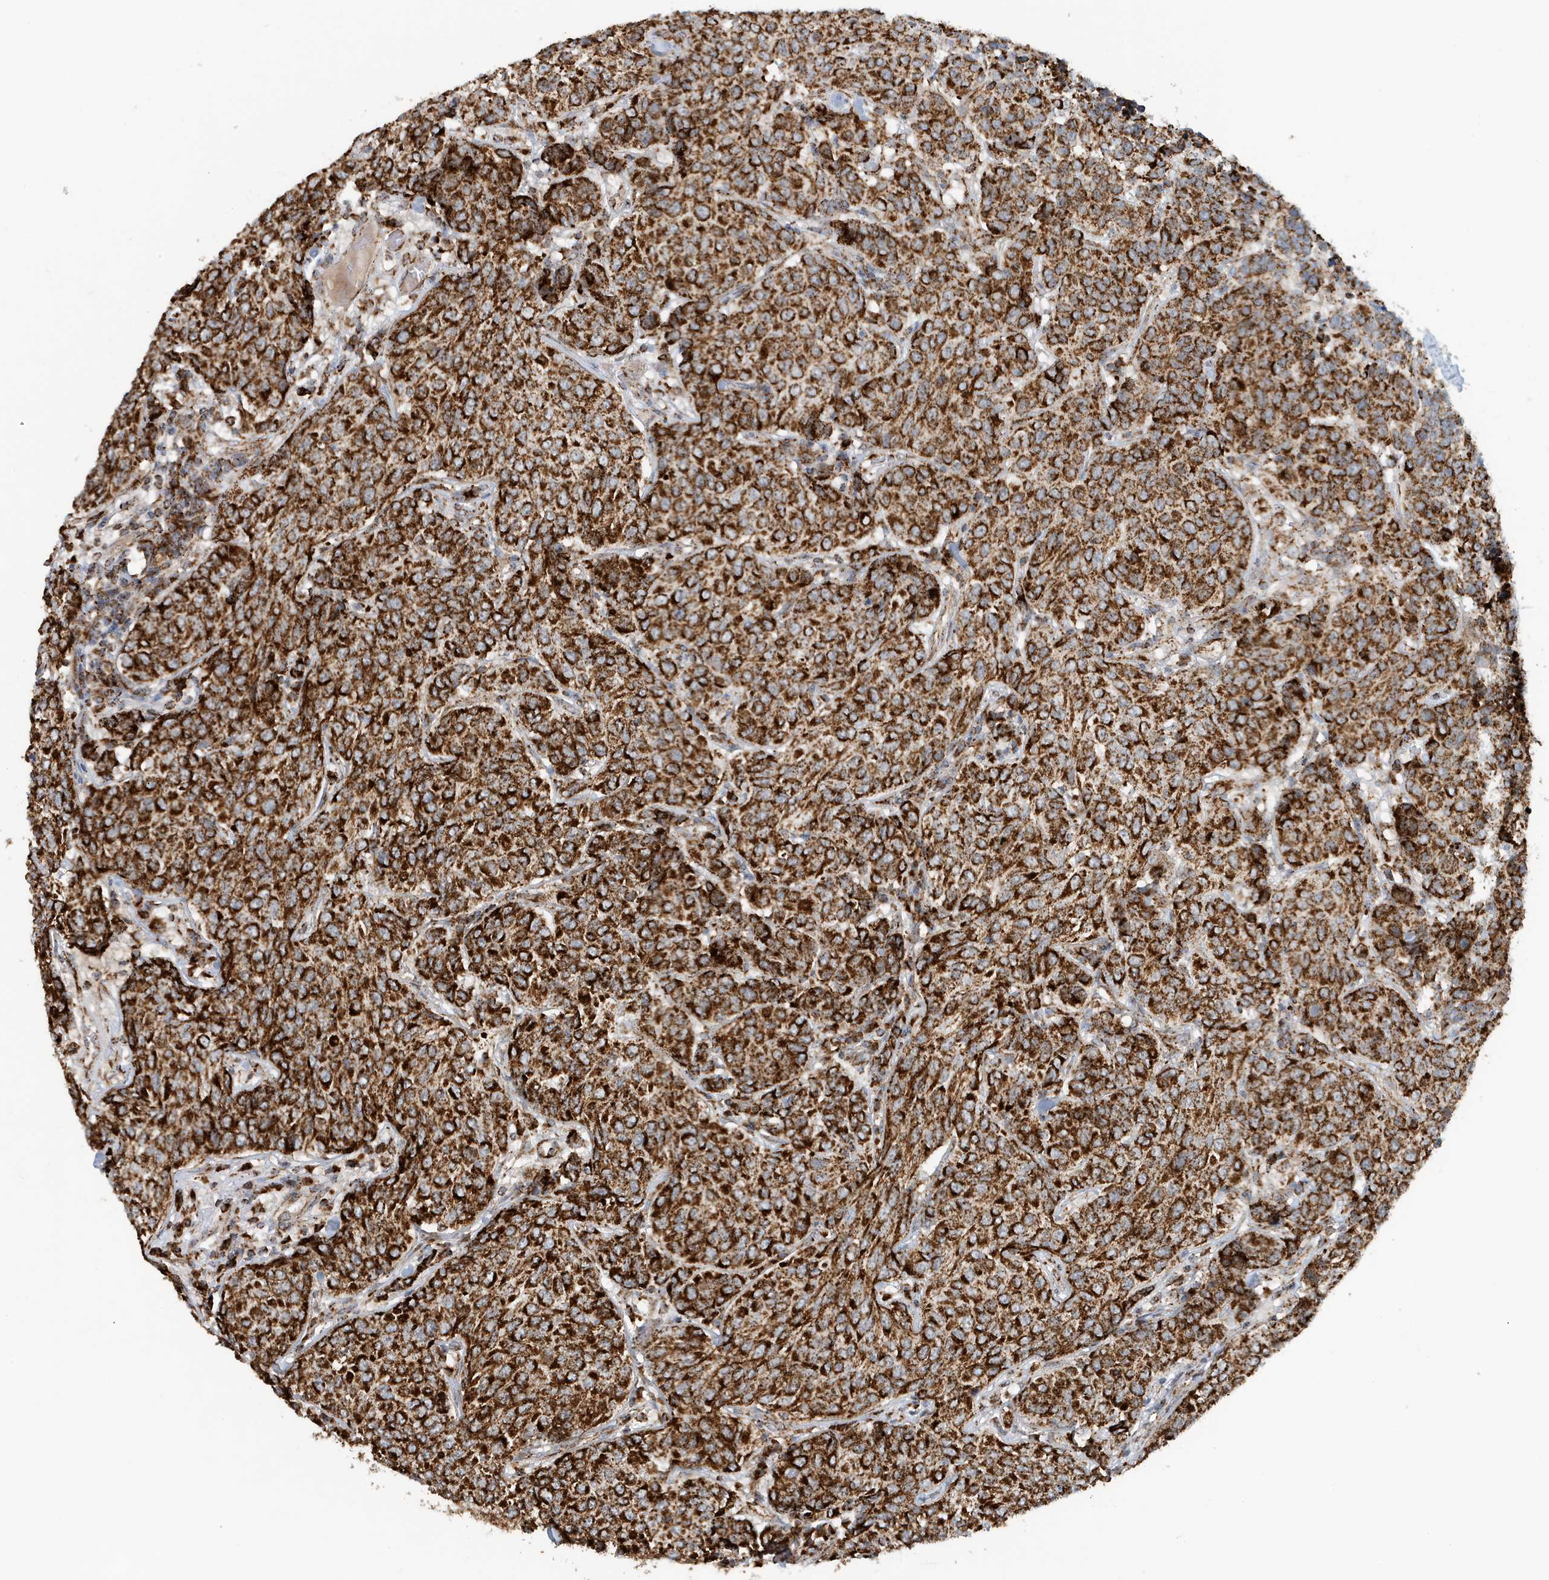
{"staining": {"intensity": "strong", "quantity": ">75%", "location": "cytoplasmic/membranous"}, "tissue": "breast cancer", "cell_type": "Tumor cells", "image_type": "cancer", "snomed": [{"axis": "morphology", "description": "Duct carcinoma"}, {"axis": "topography", "description": "Breast"}], "caption": "This is an image of immunohistochemistry staining of breast cancer (intraductal carcinoma), which shows strong expression in the cytoplasmic/membranous of tumor cells.", "gene": "MAN1A1", "patient": {"sex": "female", "age": 55}}